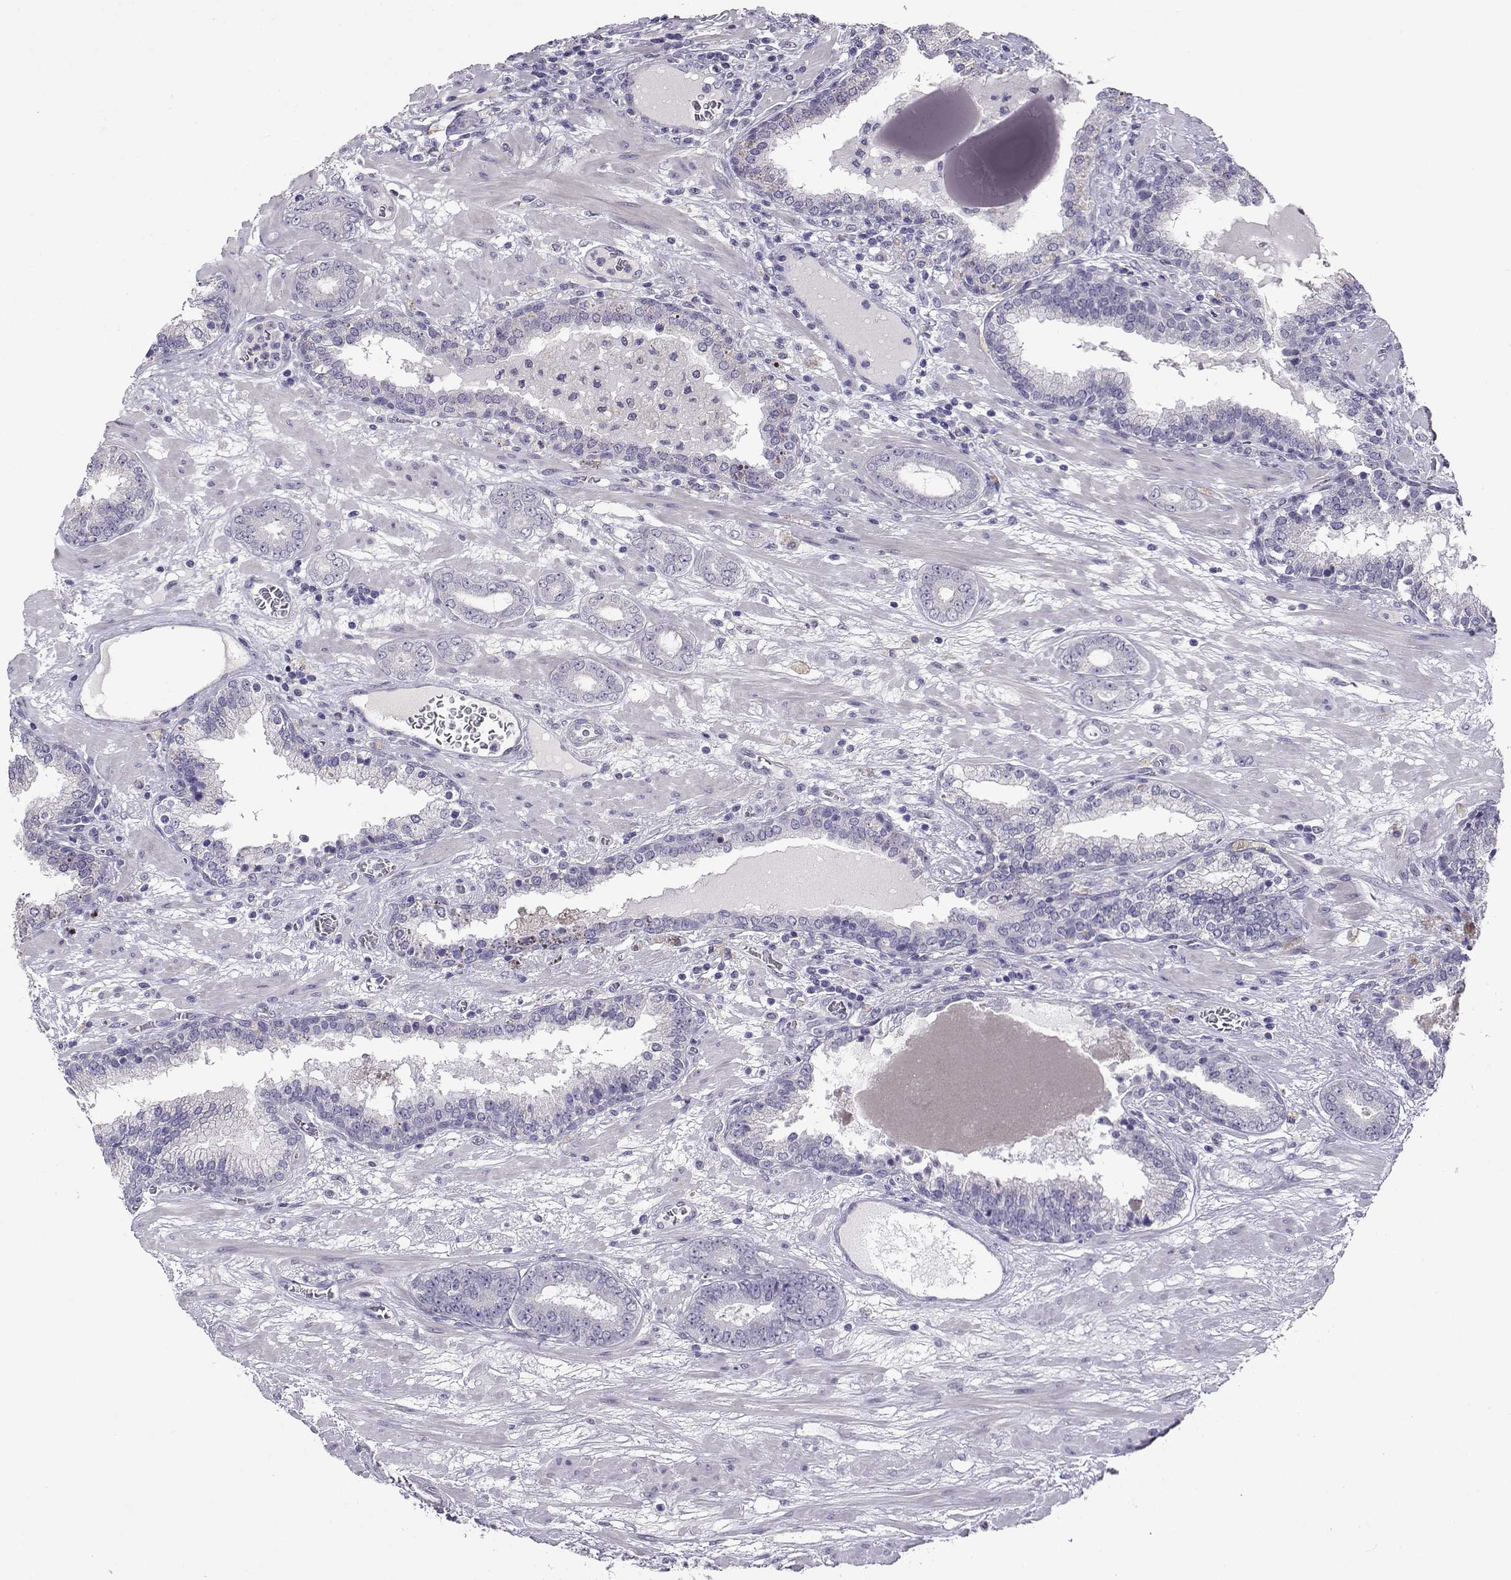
{"staining": {"intensity": "negative", "quantity": "none", "location": "none"}, "tissue": "prostate cancer", "cell_type": "Tumor cells", "image_type": "cancer", "snomed": [{"axis": "morphology", "description": "Adenocarcinoma, Low grade"}, {"axis": "topography", "description": "Prostate"}], "caption": "Immunohistochemistry micrograph of neoplastic tissue: human prostate cancer stained with DAB reveals no significant protein expression in tumor cells.", "gene": "RHOXF2", "patient": {"sex": "male", "age": 60}}